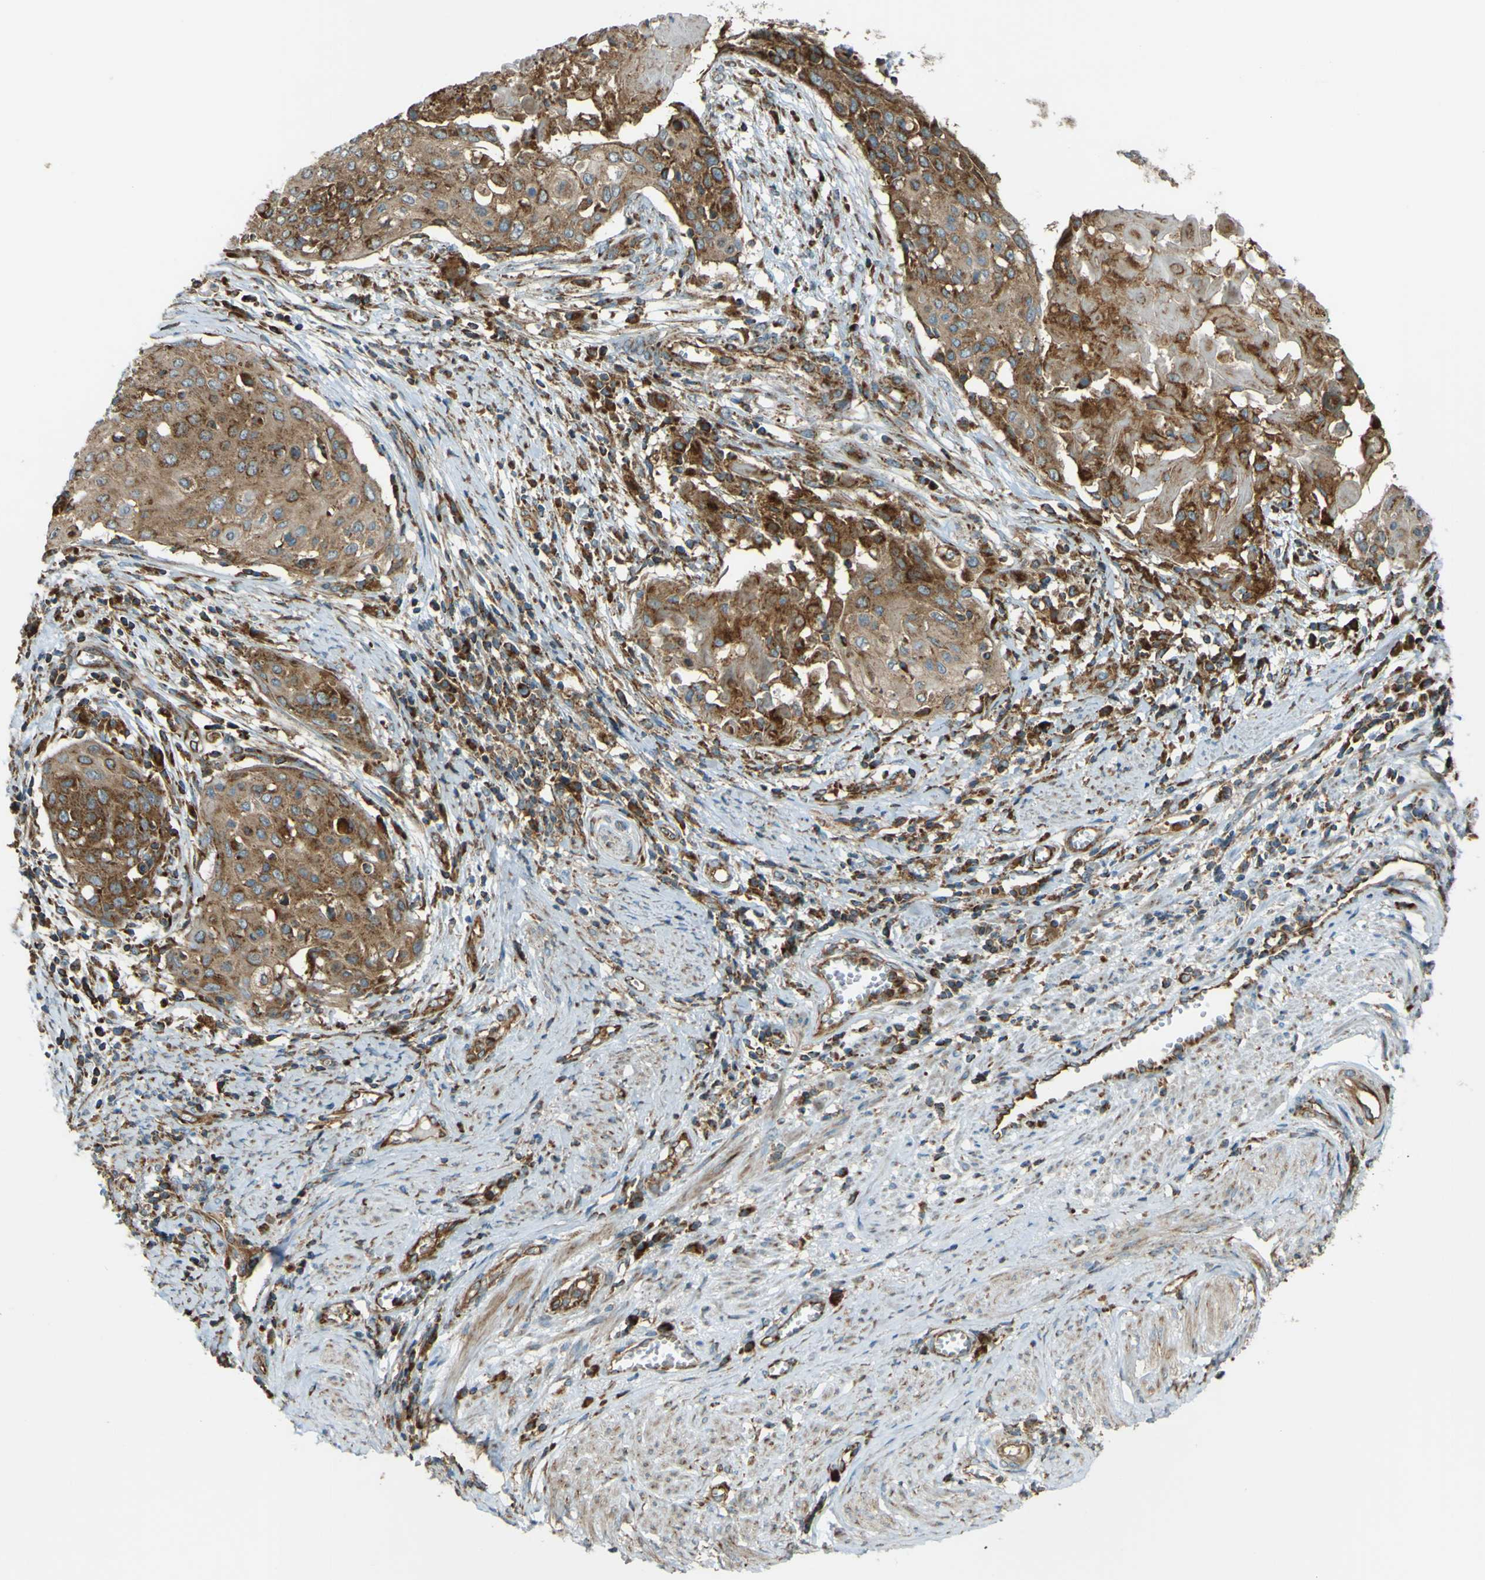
{"staining": {"intensity": "strong", "quantity": ">75%", "location": "cytoplasmic/membranous"}, "tissue": "cervical cancer", "cell_type": "Tumor cells", "image_type": "cancer", "snomed": [{"axis": "morphology", "description": "Squamous cell carcinoma, NOS"}, {"axis": "topography", "description": "Cervix"}], "caption": "Immunohistochemical staining of human squamous cell carcinoma (cervical) reveals high levels of strong cytoplasmic/membranous protein expression in about >75% of tumor cells. Nuclei are stained in blue.", "gene": "DNAJC5", "patient": {"sex": "female", "age": 39}}